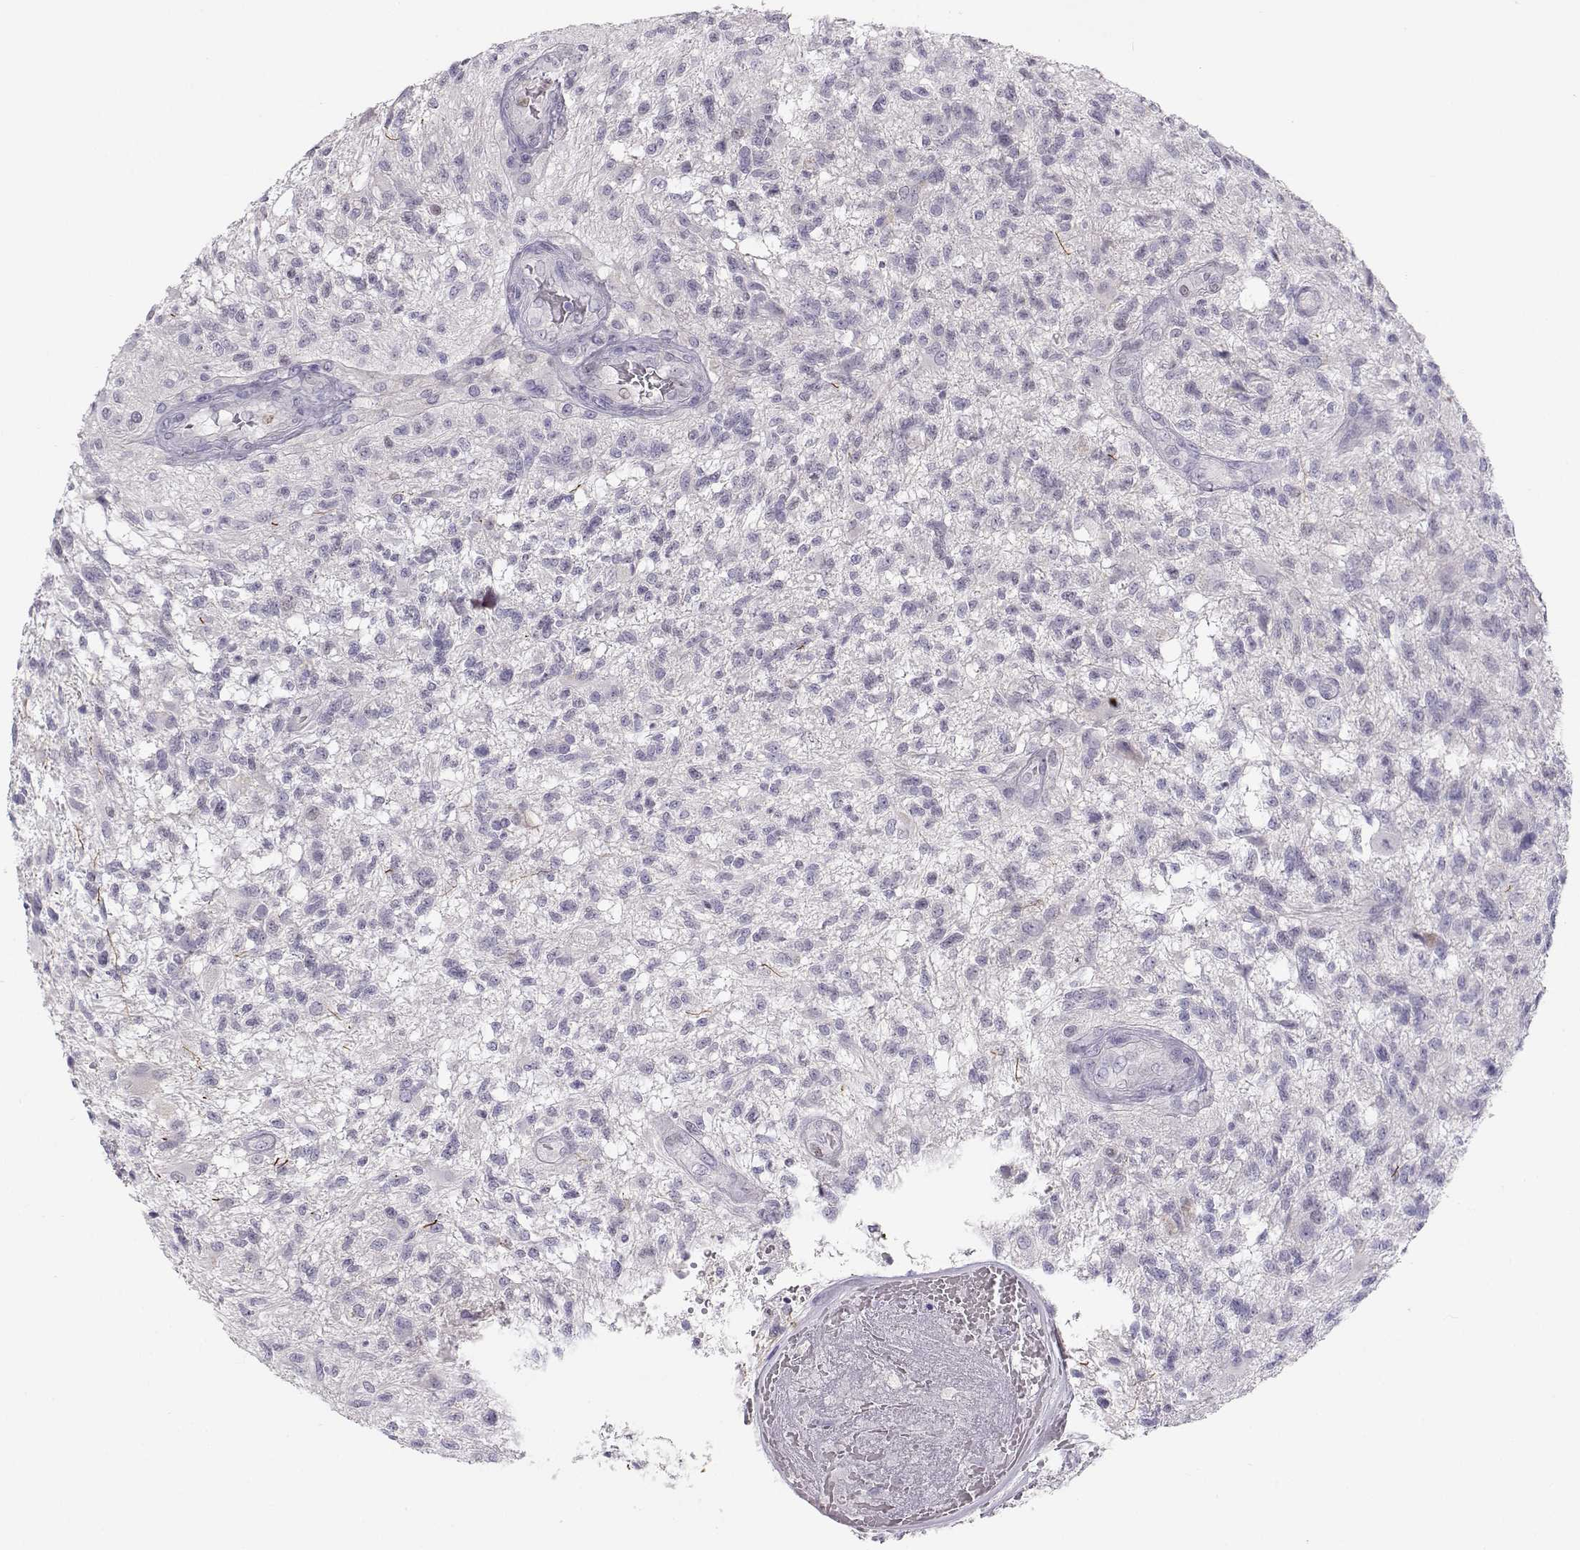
{"staining": {"intensity": "negative", "quantity": "none", "location": "none"}, "tissue": "glioma", "cell_type": "Tumor cells", "image_type": "cancer", "snomed": [{"axis": "morphology", "description": "Glioma, malignant, High grade"}, {"axis": "topography", "description": "Brain"}], "caption": "A micrograph of glioma stained for a protein exhibits no brown staining in tumor cells.", "gene": "OPN5", "patient": {"sex": "male", "age": 56}}